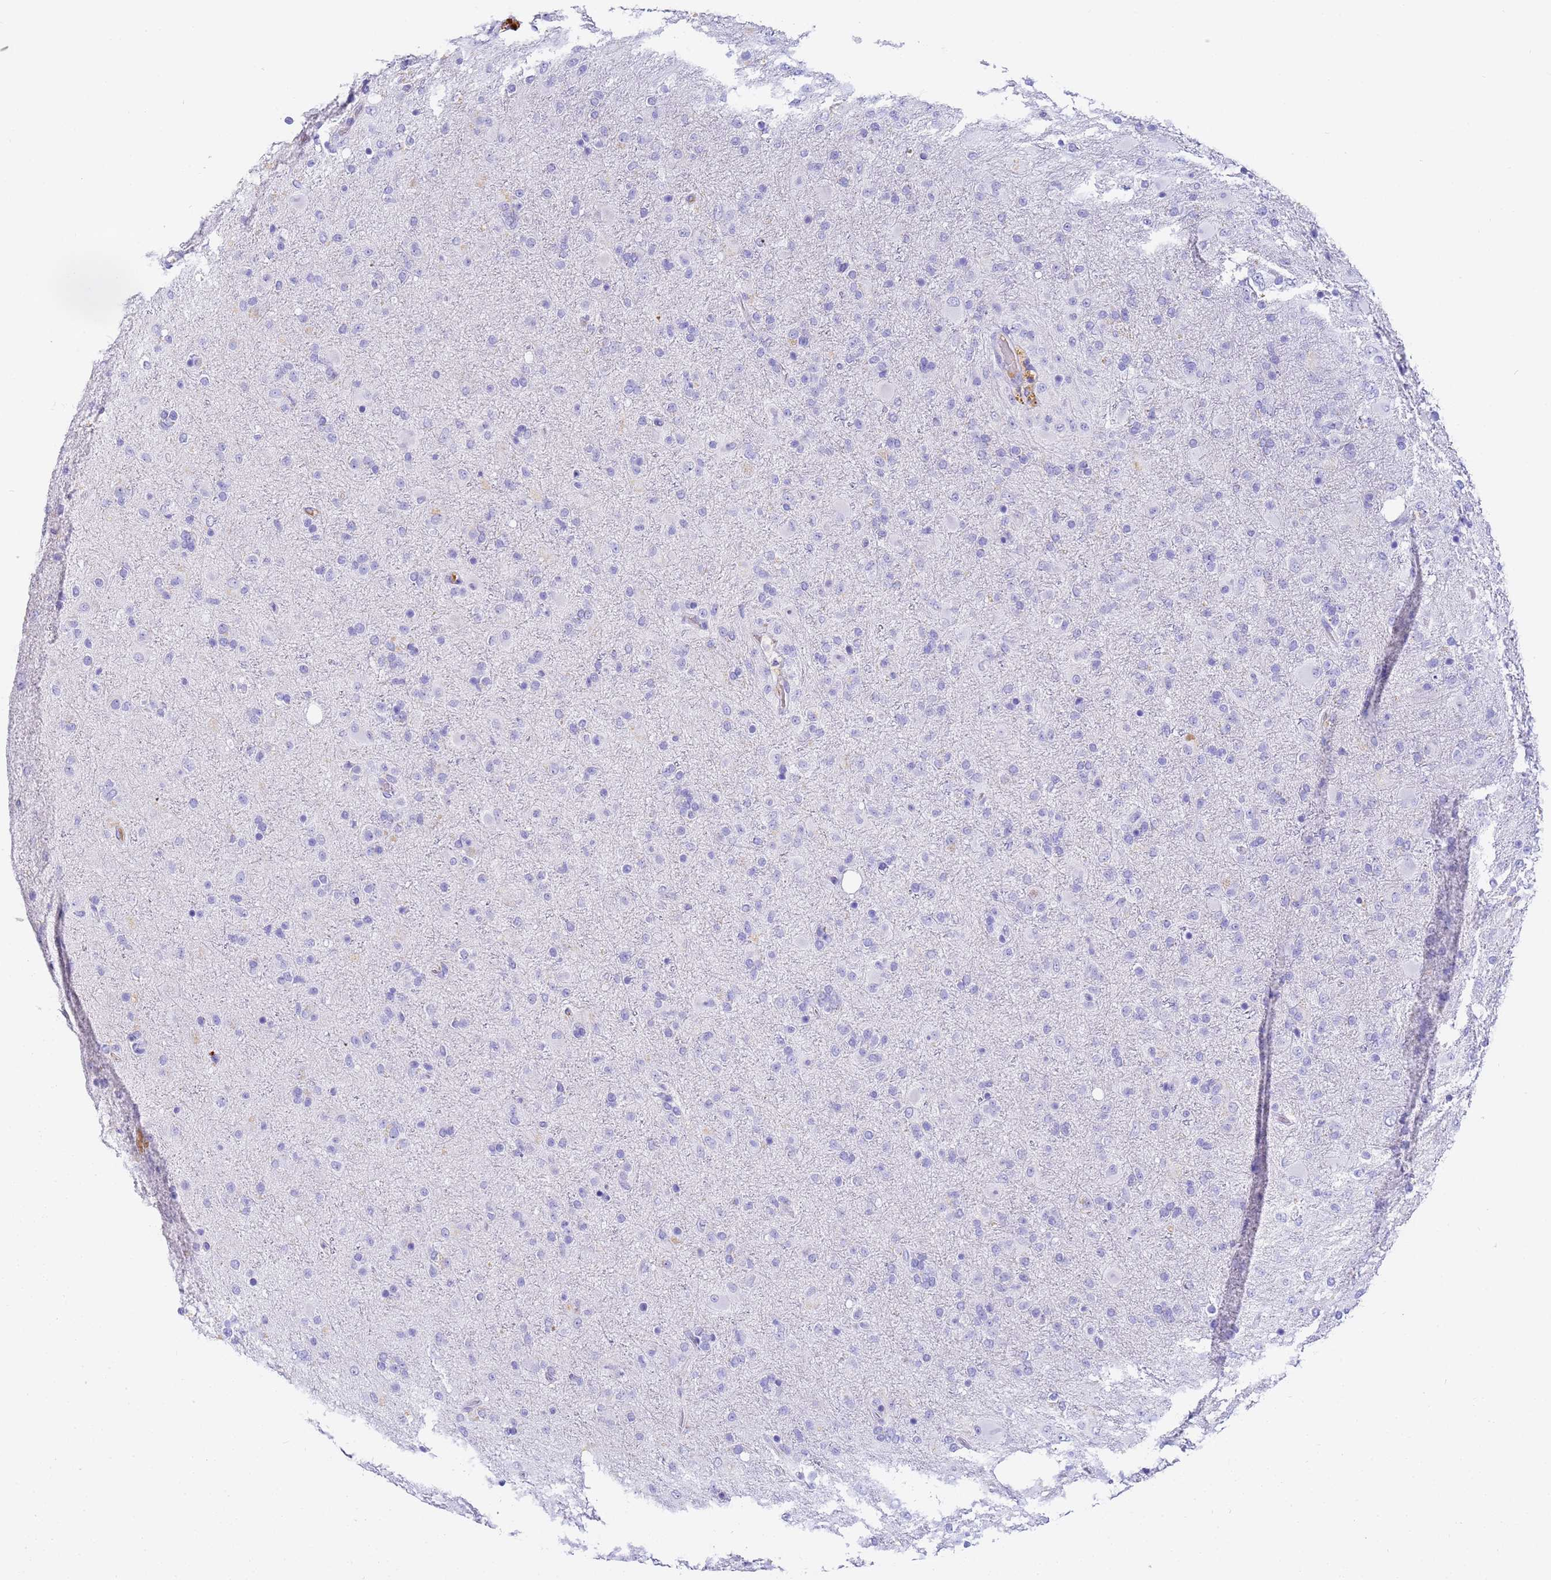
{"staining": {"intensity": "negative", "quantity": "none", "location": "none"}, "tissue": "glioma", "cell_type": "Tumor cells", "image_type": "cancer", "snomed": [{"axis": "morphology", "description": "Glioma, malignant, Low grade"}, {"axis": "topography", "description": "Brain"}], "caption": "Immunohistochemistry (IHC) histopathology image of malignant low-grade glioma stained for a protein (brown), which reveals no staining in tumor cells.", "gene": "CFHR2", "patient": {"sex": "male", "age": 65}}